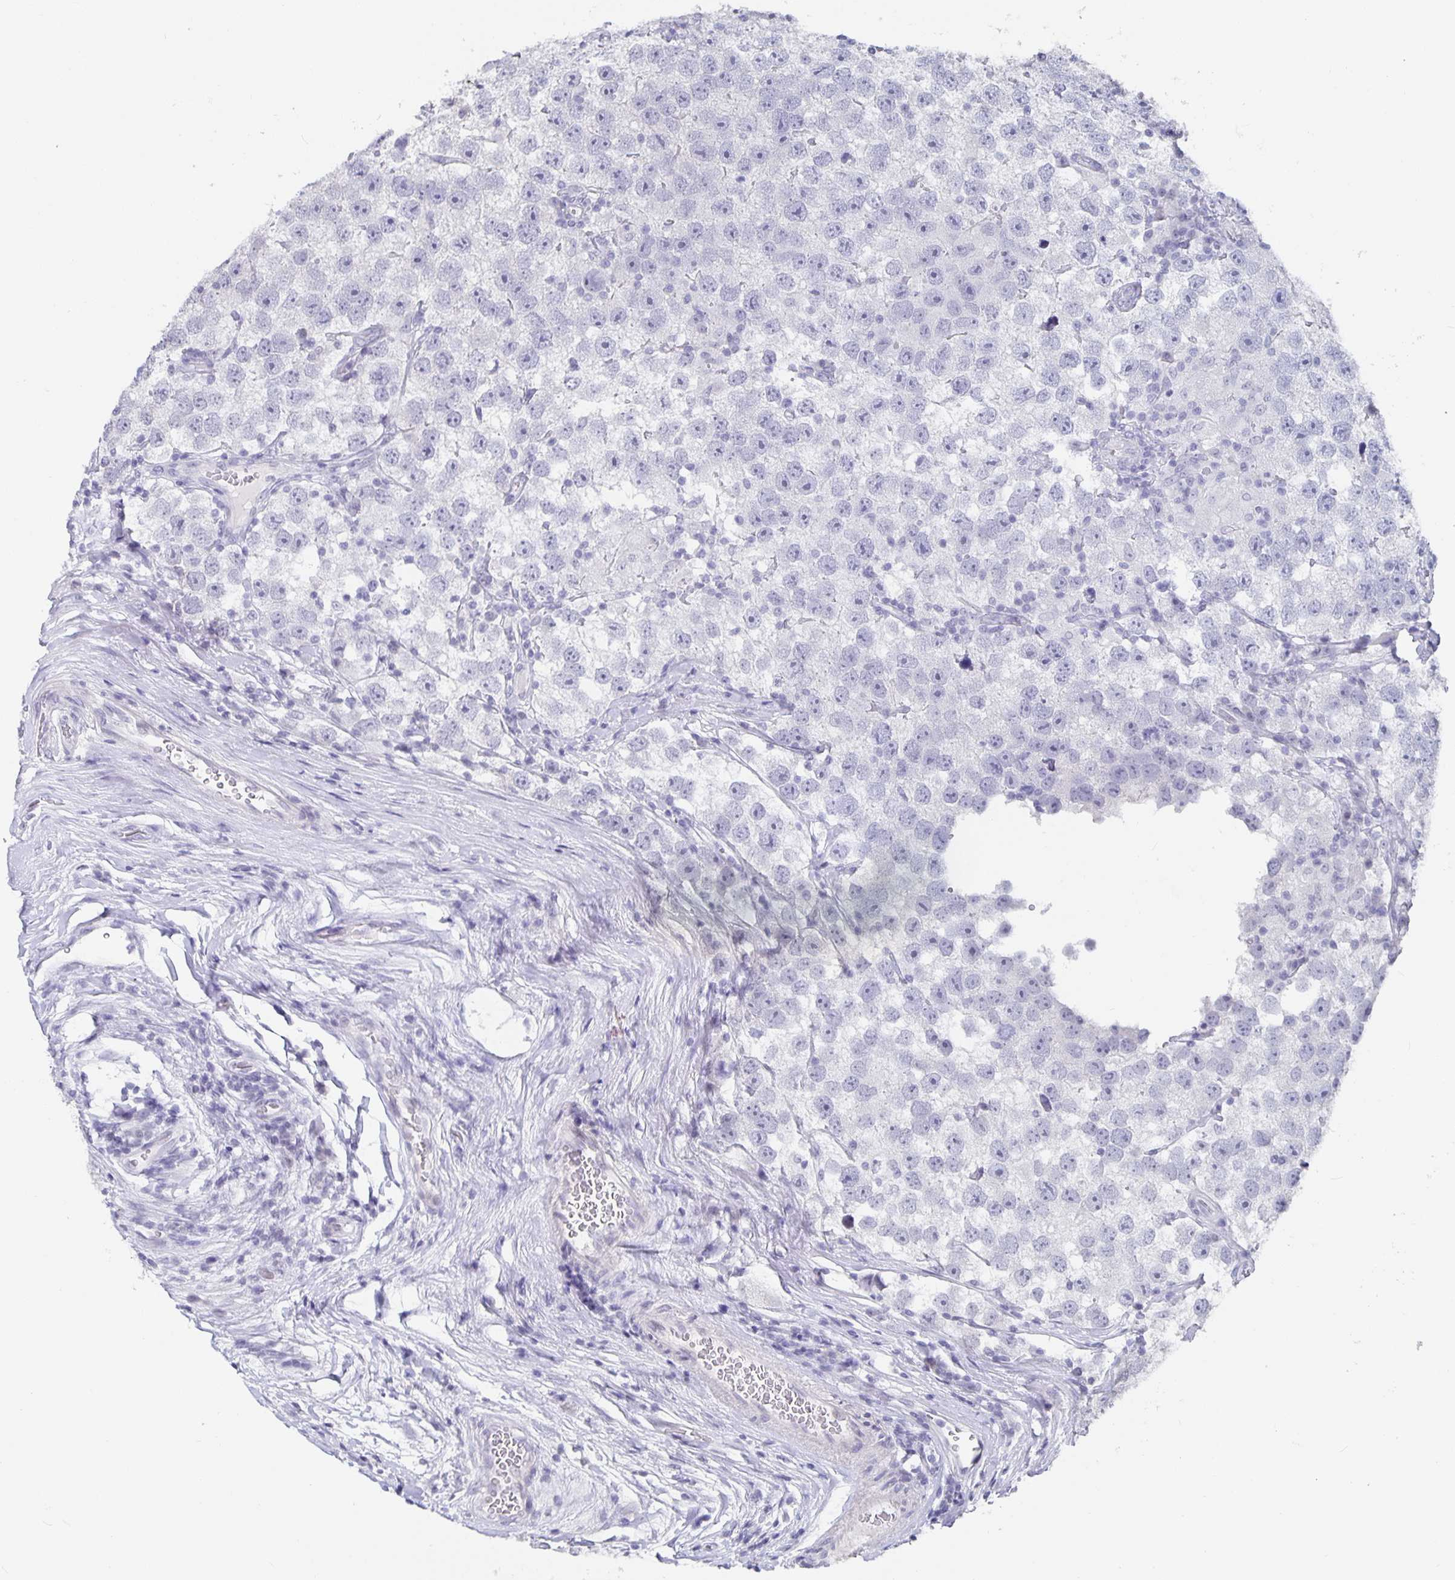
{"staining": {"intensity": "negative", "quantity": "none", "location": "none"}, "tissue": "testis cancer", "cell_type": "Tumor cells", "image_type": "cancer", "snomed": [{"axis": "morphology", "description": "Seminoma, NOS"}, {"axis": "topography", "description": "Testis"}], "caption": "The photomicrograph demonstrates no significant expression in tumor cells of testis cancer (seminoma). (Stains: DAB (3,3'-diaminobenzidine) immunohistochemistry (IHC) with hematoxylin counter stain, Microscopy: brightfield microscopy at high magnification).", "gene": "OLIG2", "patient": {"sex": "male", "age": 26}}